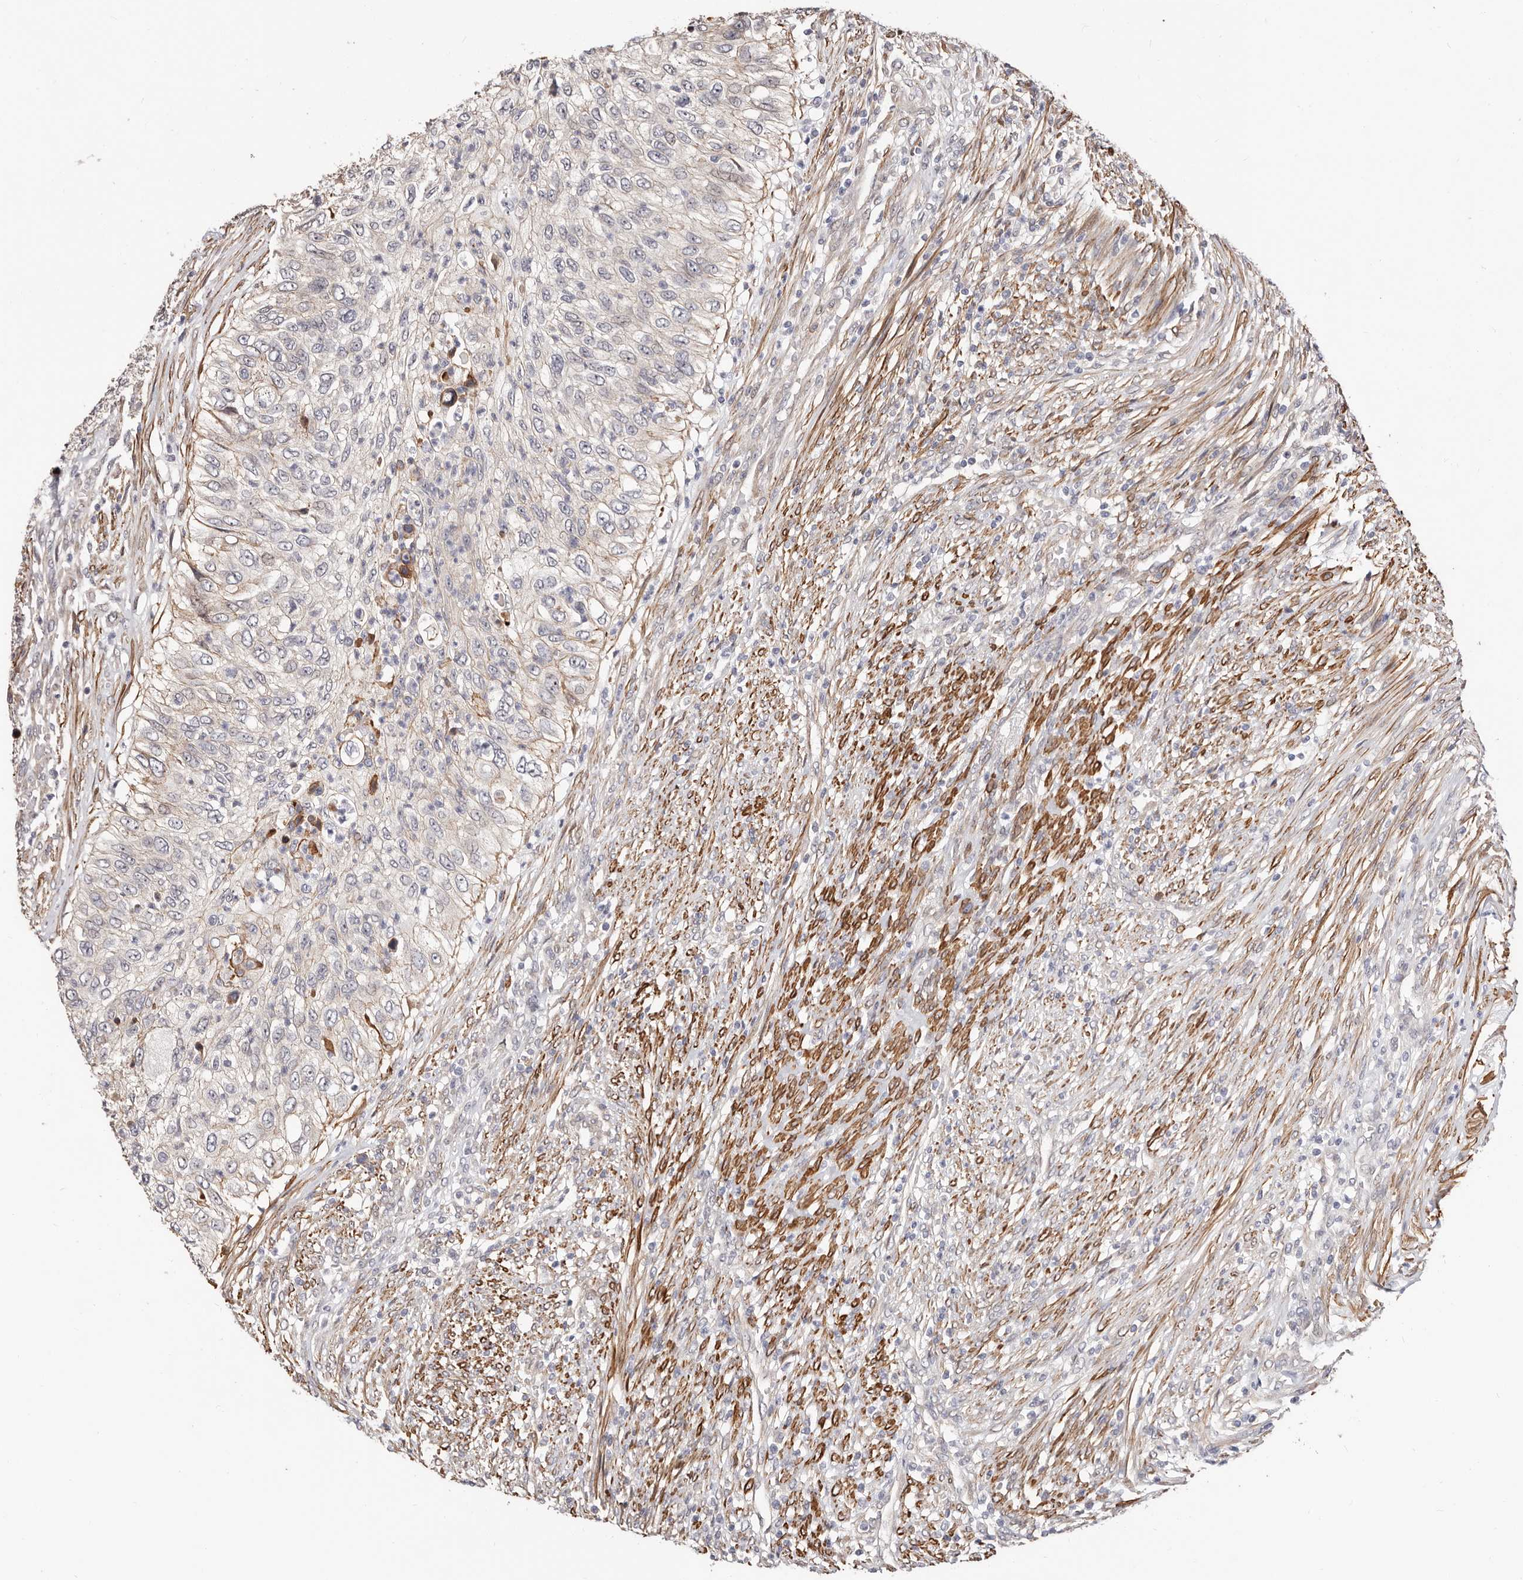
{"staining": {"intensity": "weak", "quantity": "<25%", "location": "cytoplasmic/membranous"}, "tissue": "urothelial cancer", "cell_type": "Tumor cells", "image_type": "cancer", "snomed": [{"axis": "morphology", "description": "Urothelial carcinoma, High grade"}, {"axis": "topography", "description": "Urinary bladder"}], "caption": "Immunohistochemistry micrograph of neoplastic tissue: urothelial cancer stained with DAB exhibits no significant protein positivity in tumor cells. (DAB immunohistochemistry, high magnification).", "gene": "TRIP13", "patient": {"sex": "female", "age": 60}}